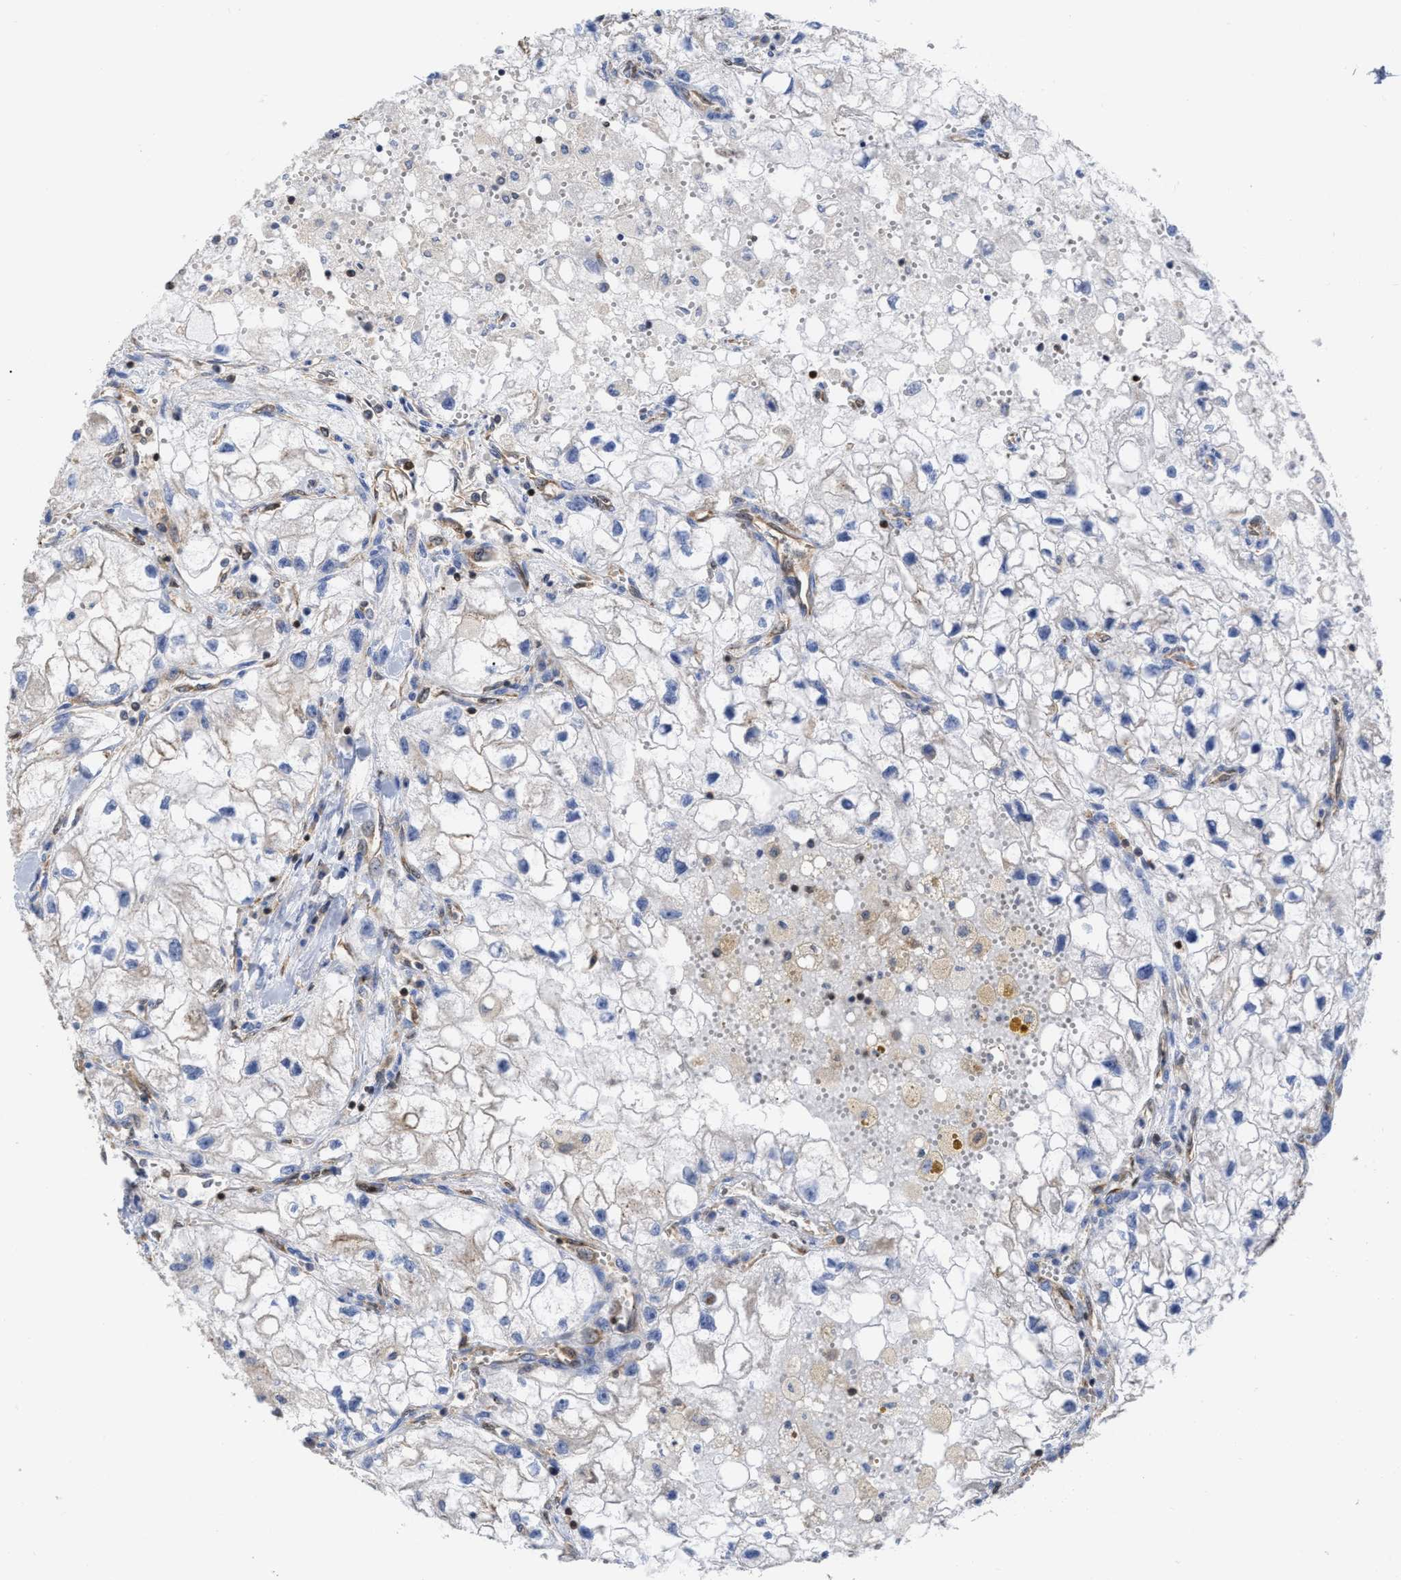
{"staining": {"intensity": "negative", "quantity": "none", "location": "none"}, "tissue": "renal cancer", "cell_type": "Tumor cells", "image_type": "cancer", "snomed": [{"axis": "morphology", "description": "Adenocarcinoma, NOS"}, {"axis": "topography", "description": "Kidney"}], "caption": "Tumor cells are negative for protein expression in human renal cancer.", "gene": "GIMAP4", "patient": {"sex": "female", "age": 70}}